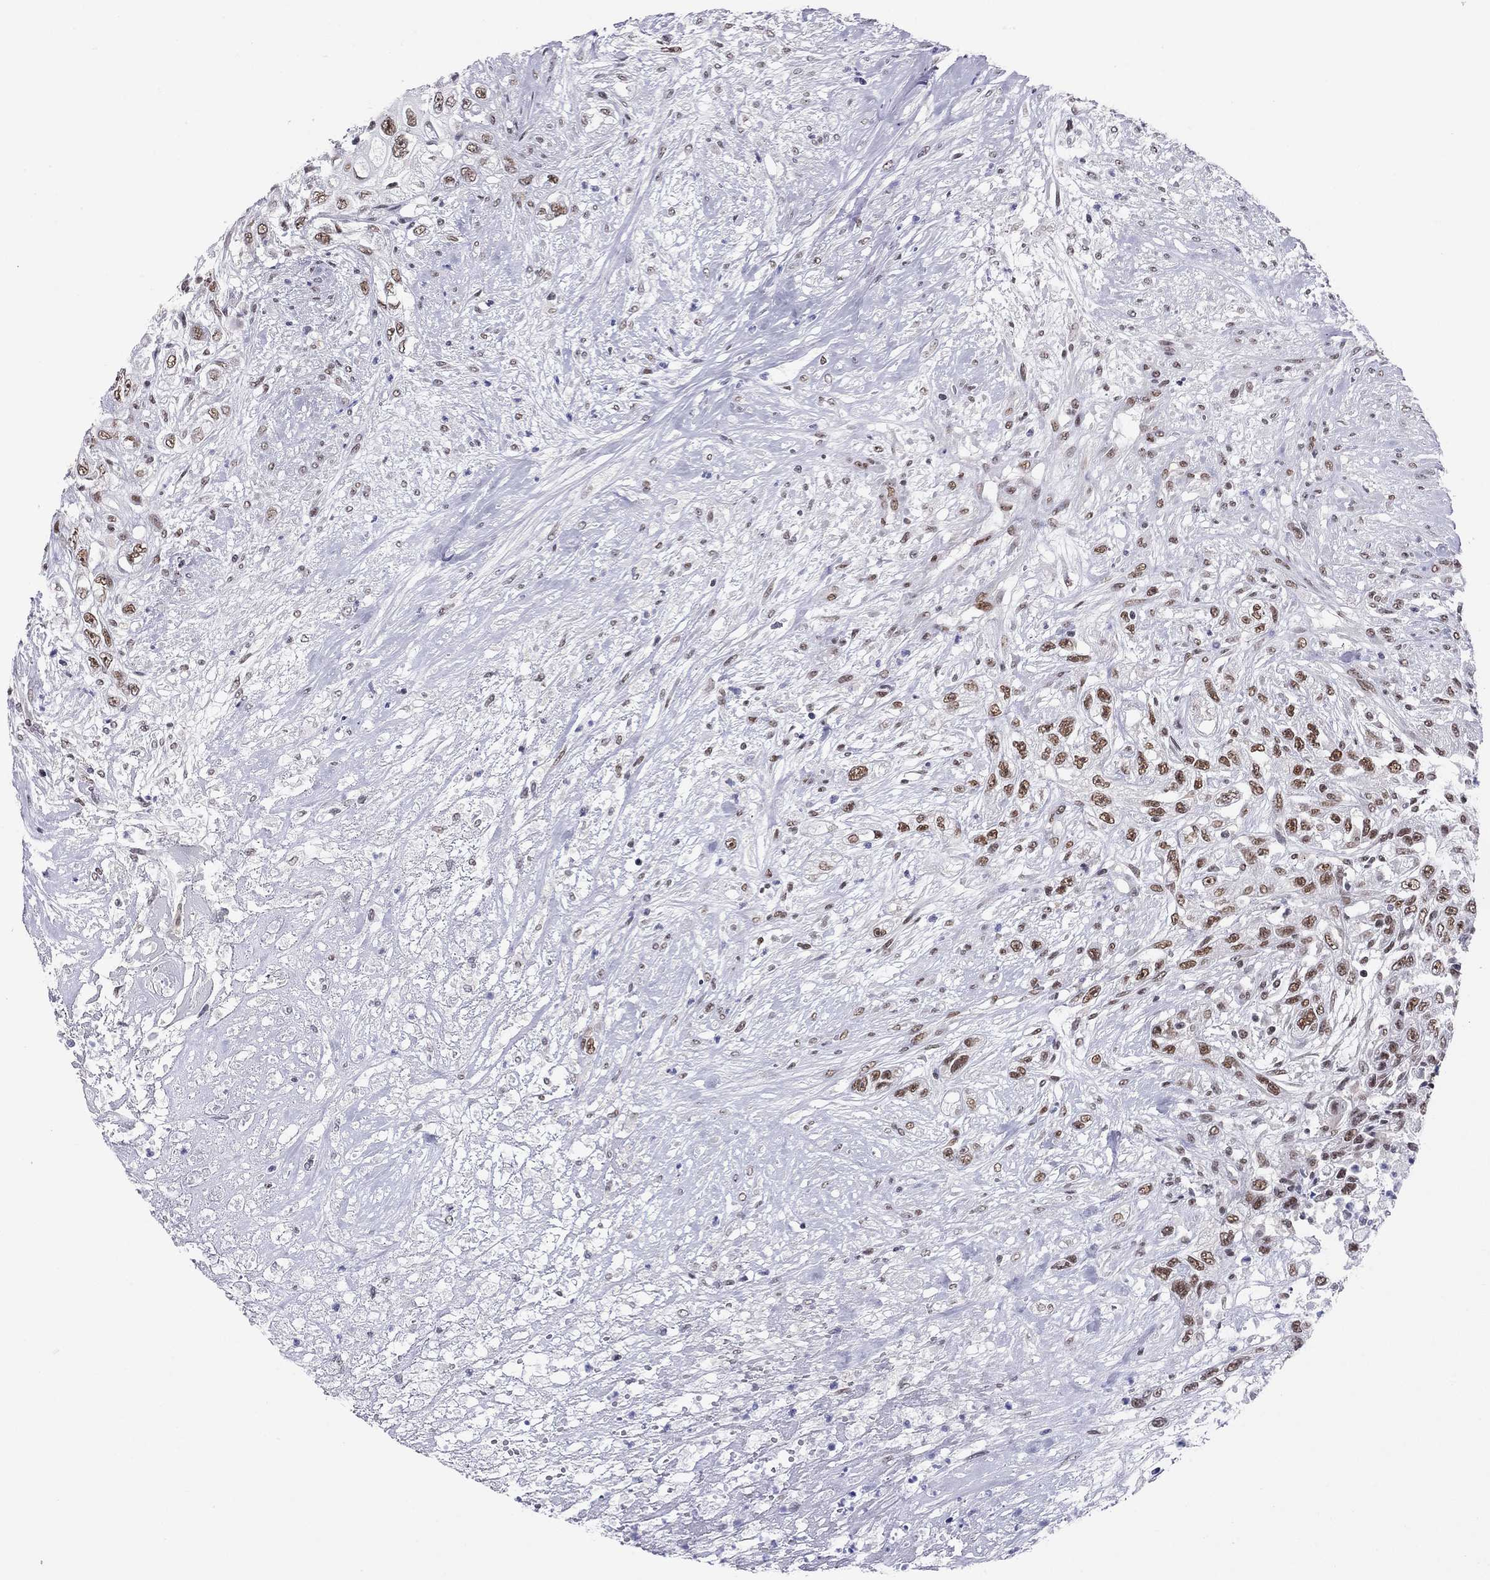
{"staining": {"intensity": "strong", "quantity": ">75%", "location": "nuclear"}, "tissue": "urothelial cancer", "cell_type": "Tumor cells", "image_type": "cancer", "snomed": [{"axis": "morphology", "description": "Urothelial carcinoma, High grade"}, {"axis": "topography", "description": "Urinary bladder"}], "caption": "Human urothelial cancer stained with a brown dye shows strong nuclear positive positivity in about >75% of tumor cells.", "gene": "DOT1L", "patient": {"sex": "female", "age": 56}}